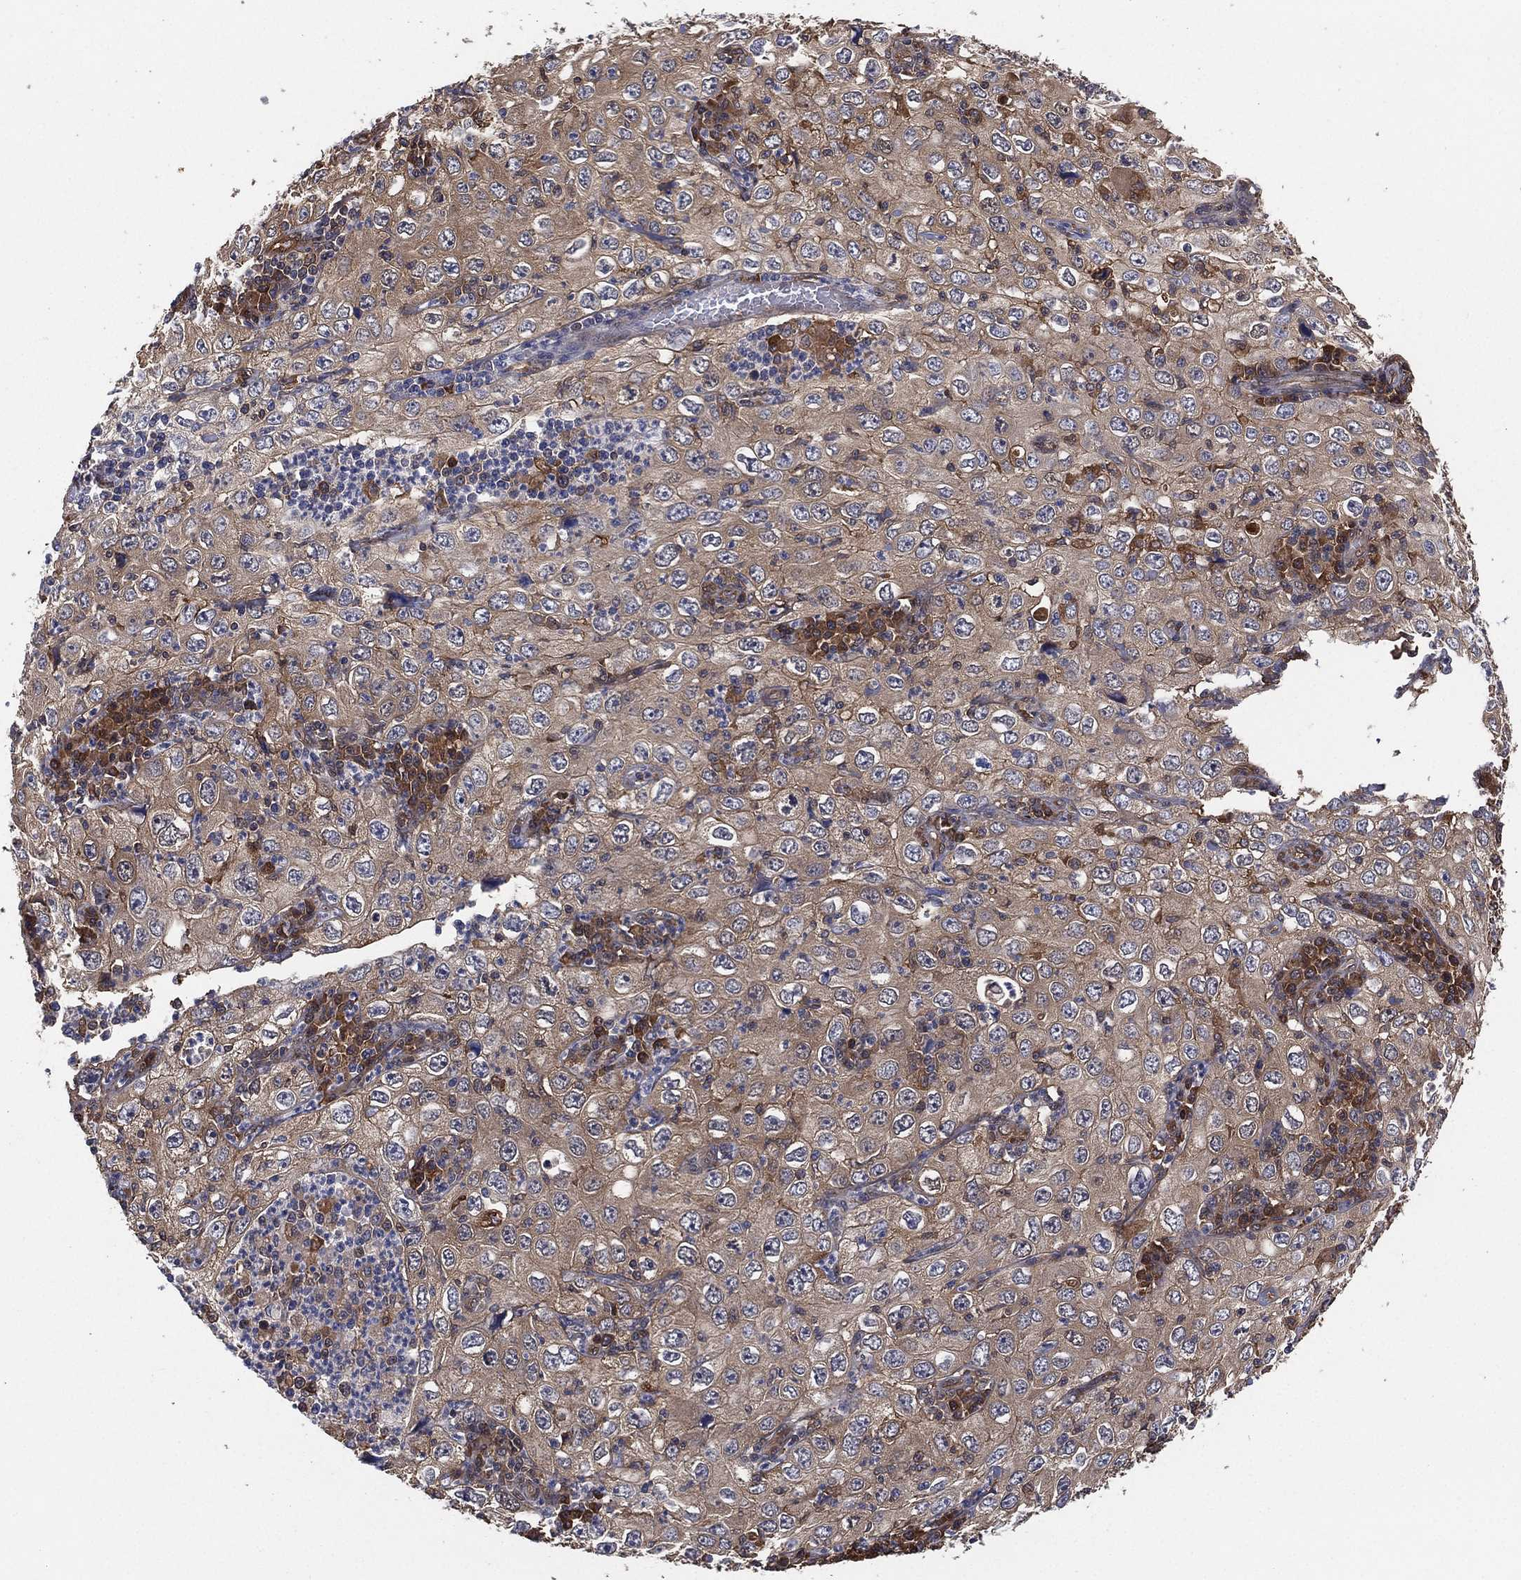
{"staining": {"intensity": "moderate", "quantity": "<25%", "location": "cytoplasmic/membranous"}, "tissue": "cervical cancer", "cell_type": "Tumor cells", "image_type": "cancer", "snomed": [{"axis": "morphology", "description": "Squamous cell carcinoma, NOS"}, {"axis": "topography", "description": "Cervix"}], "caption": "IHC (DAB) staining of cervical squamous cell carcinoma reveals moderate cytoplasmic/membranous protein staining in approximately <25% of tumor cells.", "gene": "PSMG4", "patient": {"sex": "female", "age": 24}}